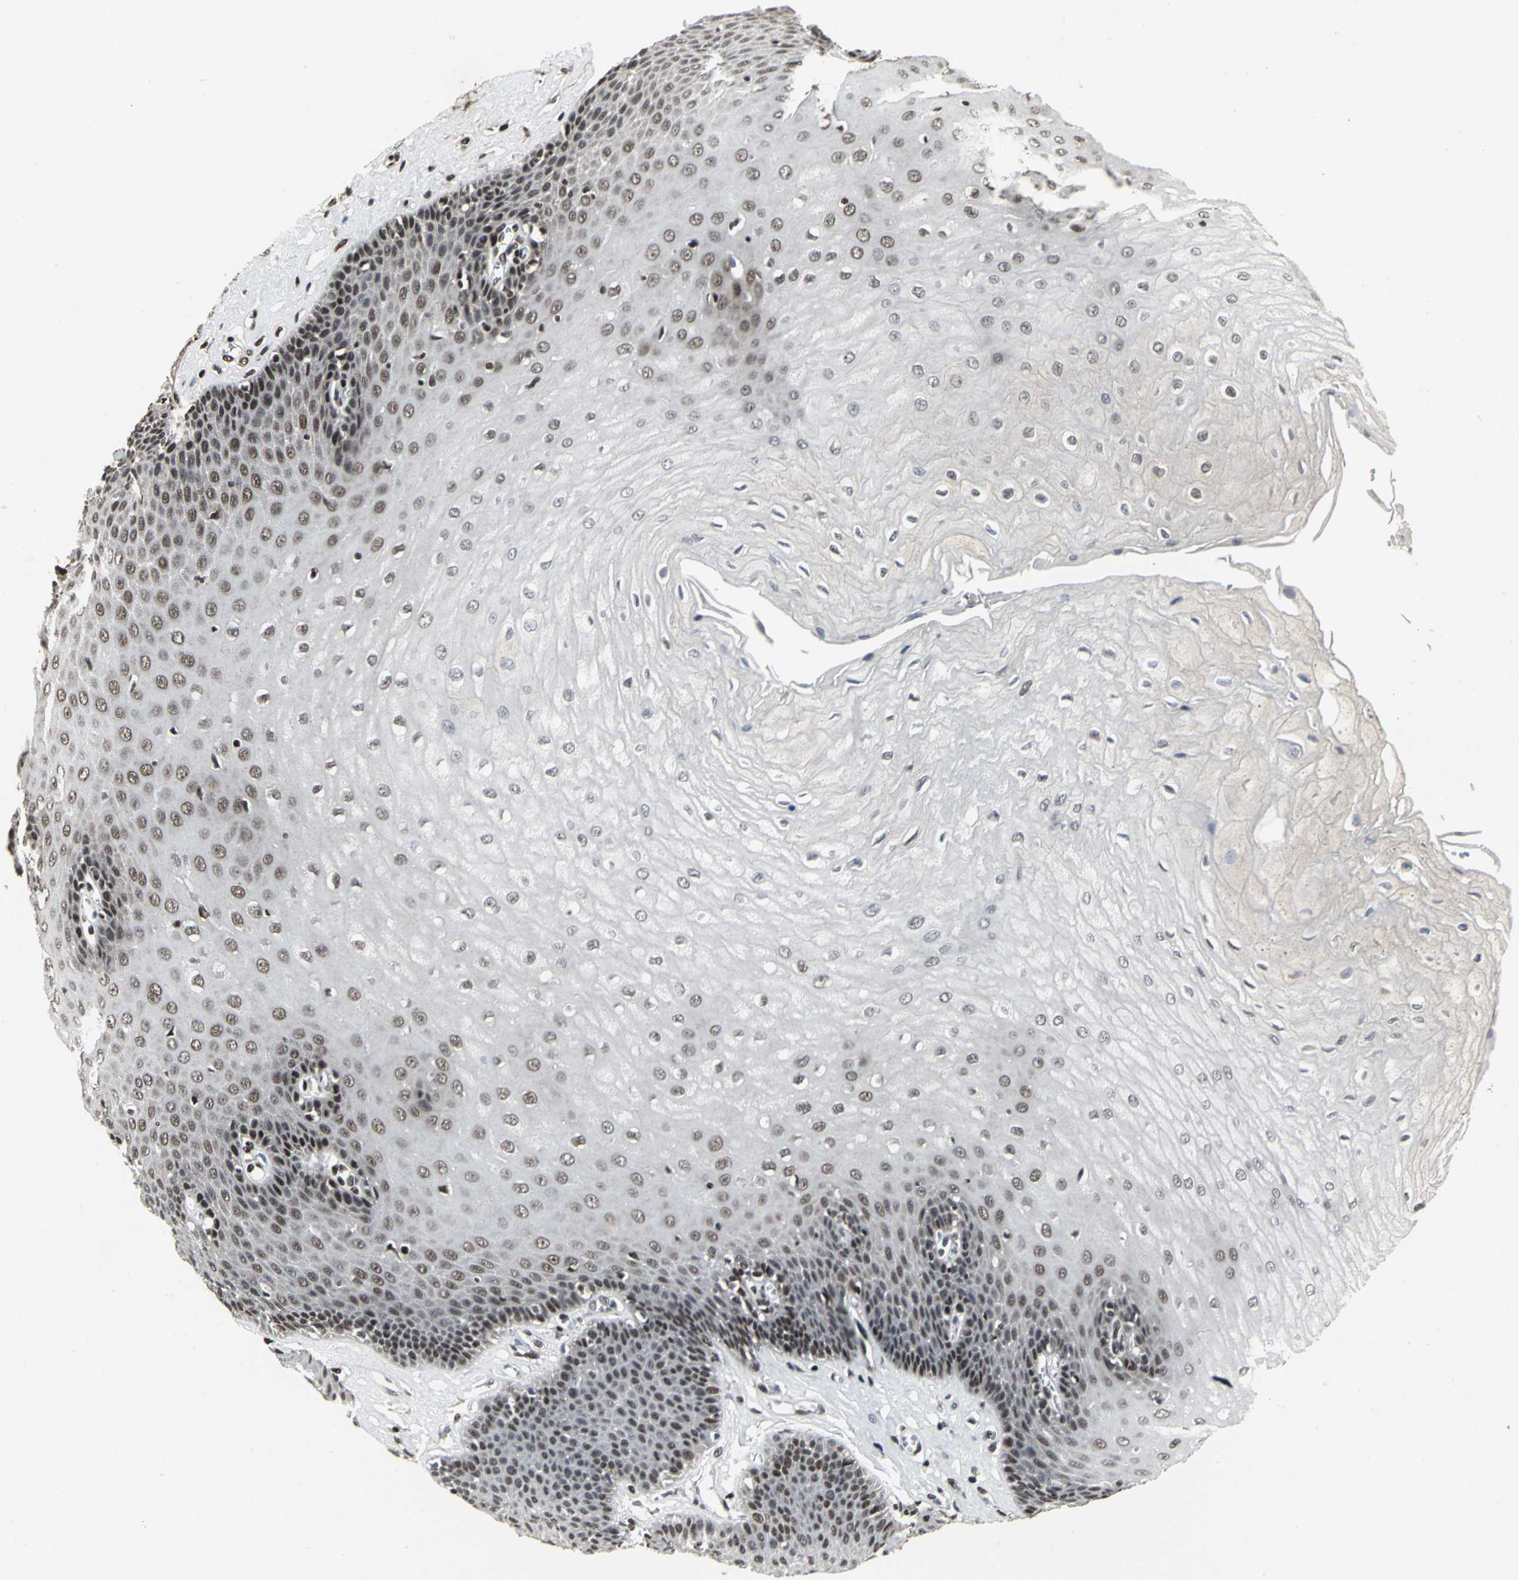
{"staining": {"intensity": "moderate", "quantity": "25%-75%", "location": "nuclear"}, "tissue": "esophagus", "cell_type": "Squamous epithelial cells", "image_type": "normal", "snomed": [{"axis": "morphology", "description": "Normal tissue, NOS"}, {"axis": "morphology", "description": "Squamous cell carcinoma, NOS"}, {"axis": "topography", "description": "Esophagus"}], "caption": "The histopathology image shows immunohistochemical staining of unremarkable esophagus. There is moderate nuclear expression is seen in approximately 25%-75% of squamous epithelial cells. The staining was performed using DAB (3,3'-diaminobenzidine) to visualize the protein expression in brown, while the nuclei were stained in blue with hematoxylin (Magnification: 20x).", "gene": "SRF", "patient": {"sex": "male", "age": 65}}